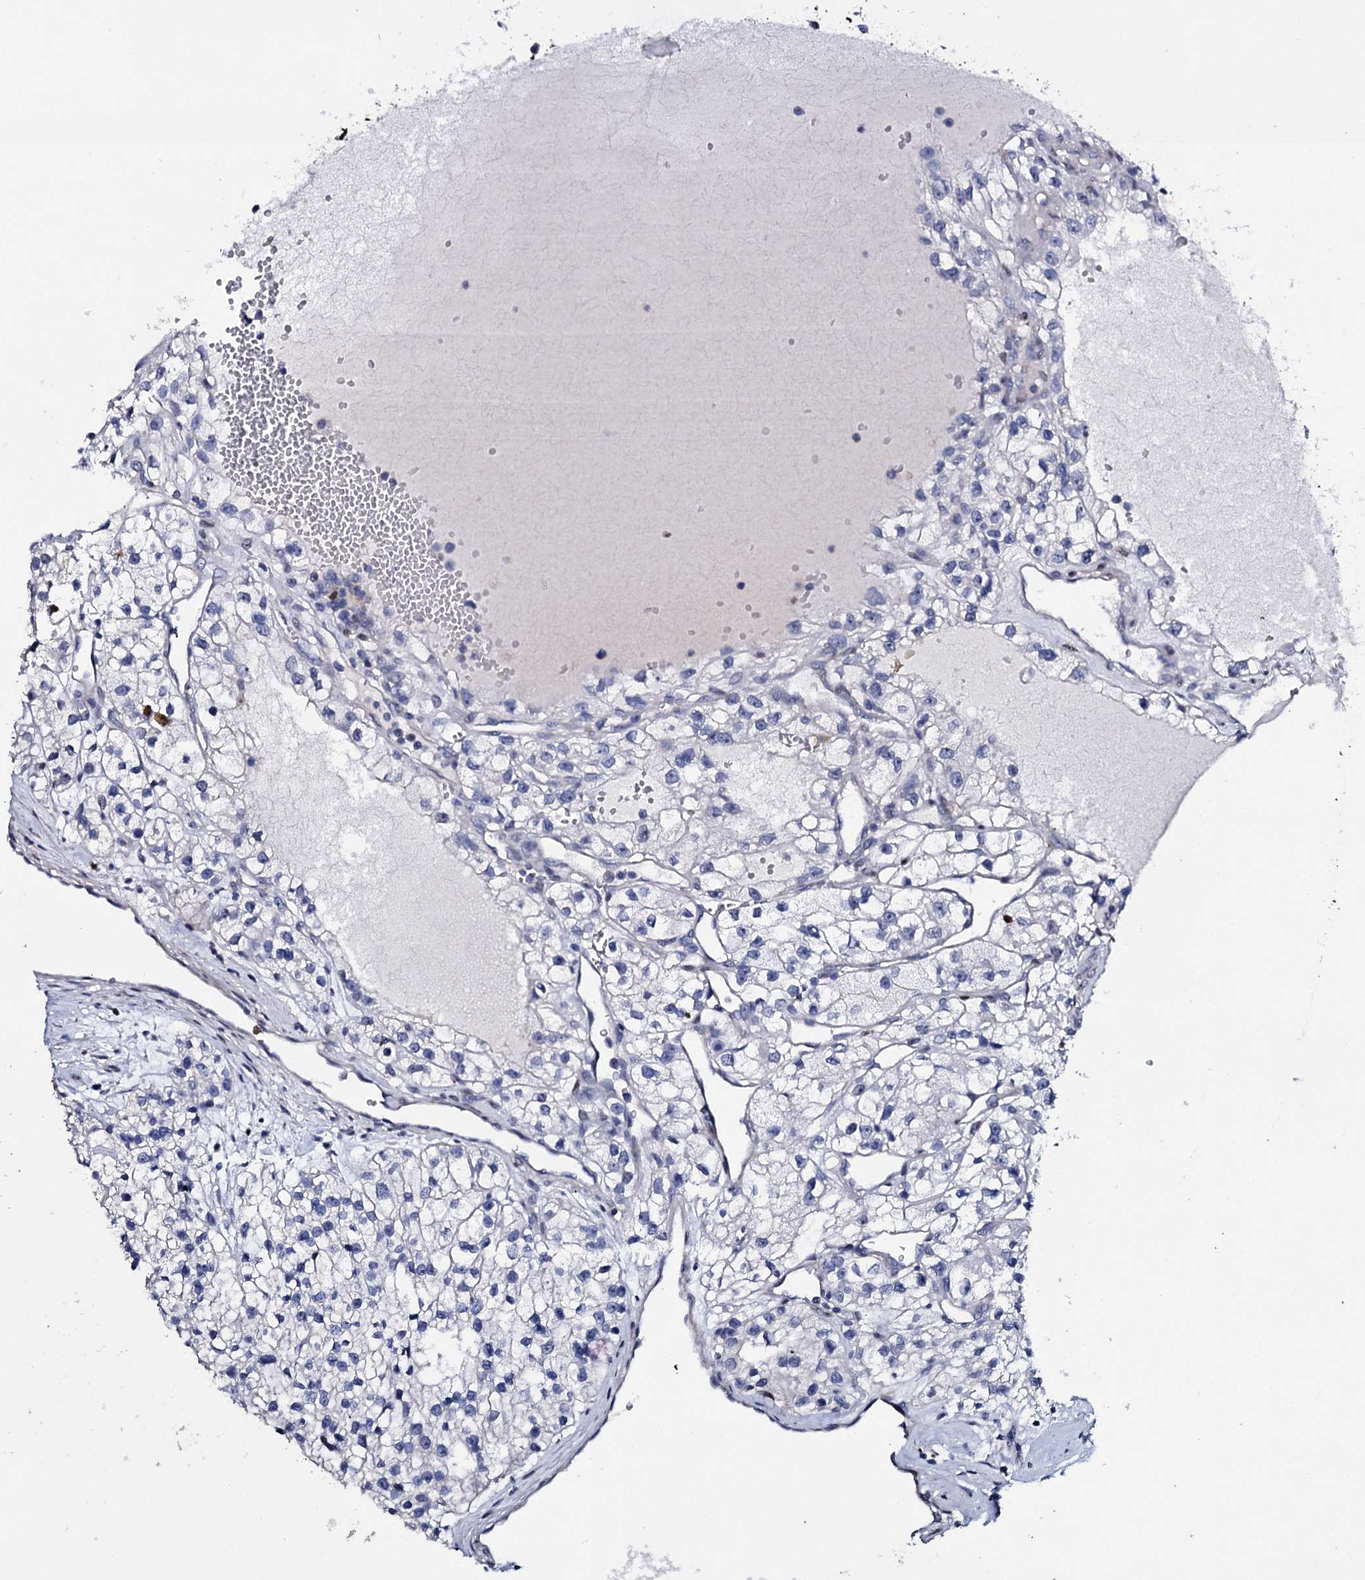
{"staining": {"intensity": "negative", "quantity": "none", "location": "none"}, "tissue": "renal cancer", "cell_type": "Tumor cells", "image_type": "cancer", "snomed": [{"axis": "morphology", "description": "Adenocarcinoma, NOS"}, {"axis": "topography", "description": "Kidney"}], "caption": "Tumor cells show no significant expression in renal cancer.", "gene": "NPM2", "patient": {"sex": "female", "age": 57}}